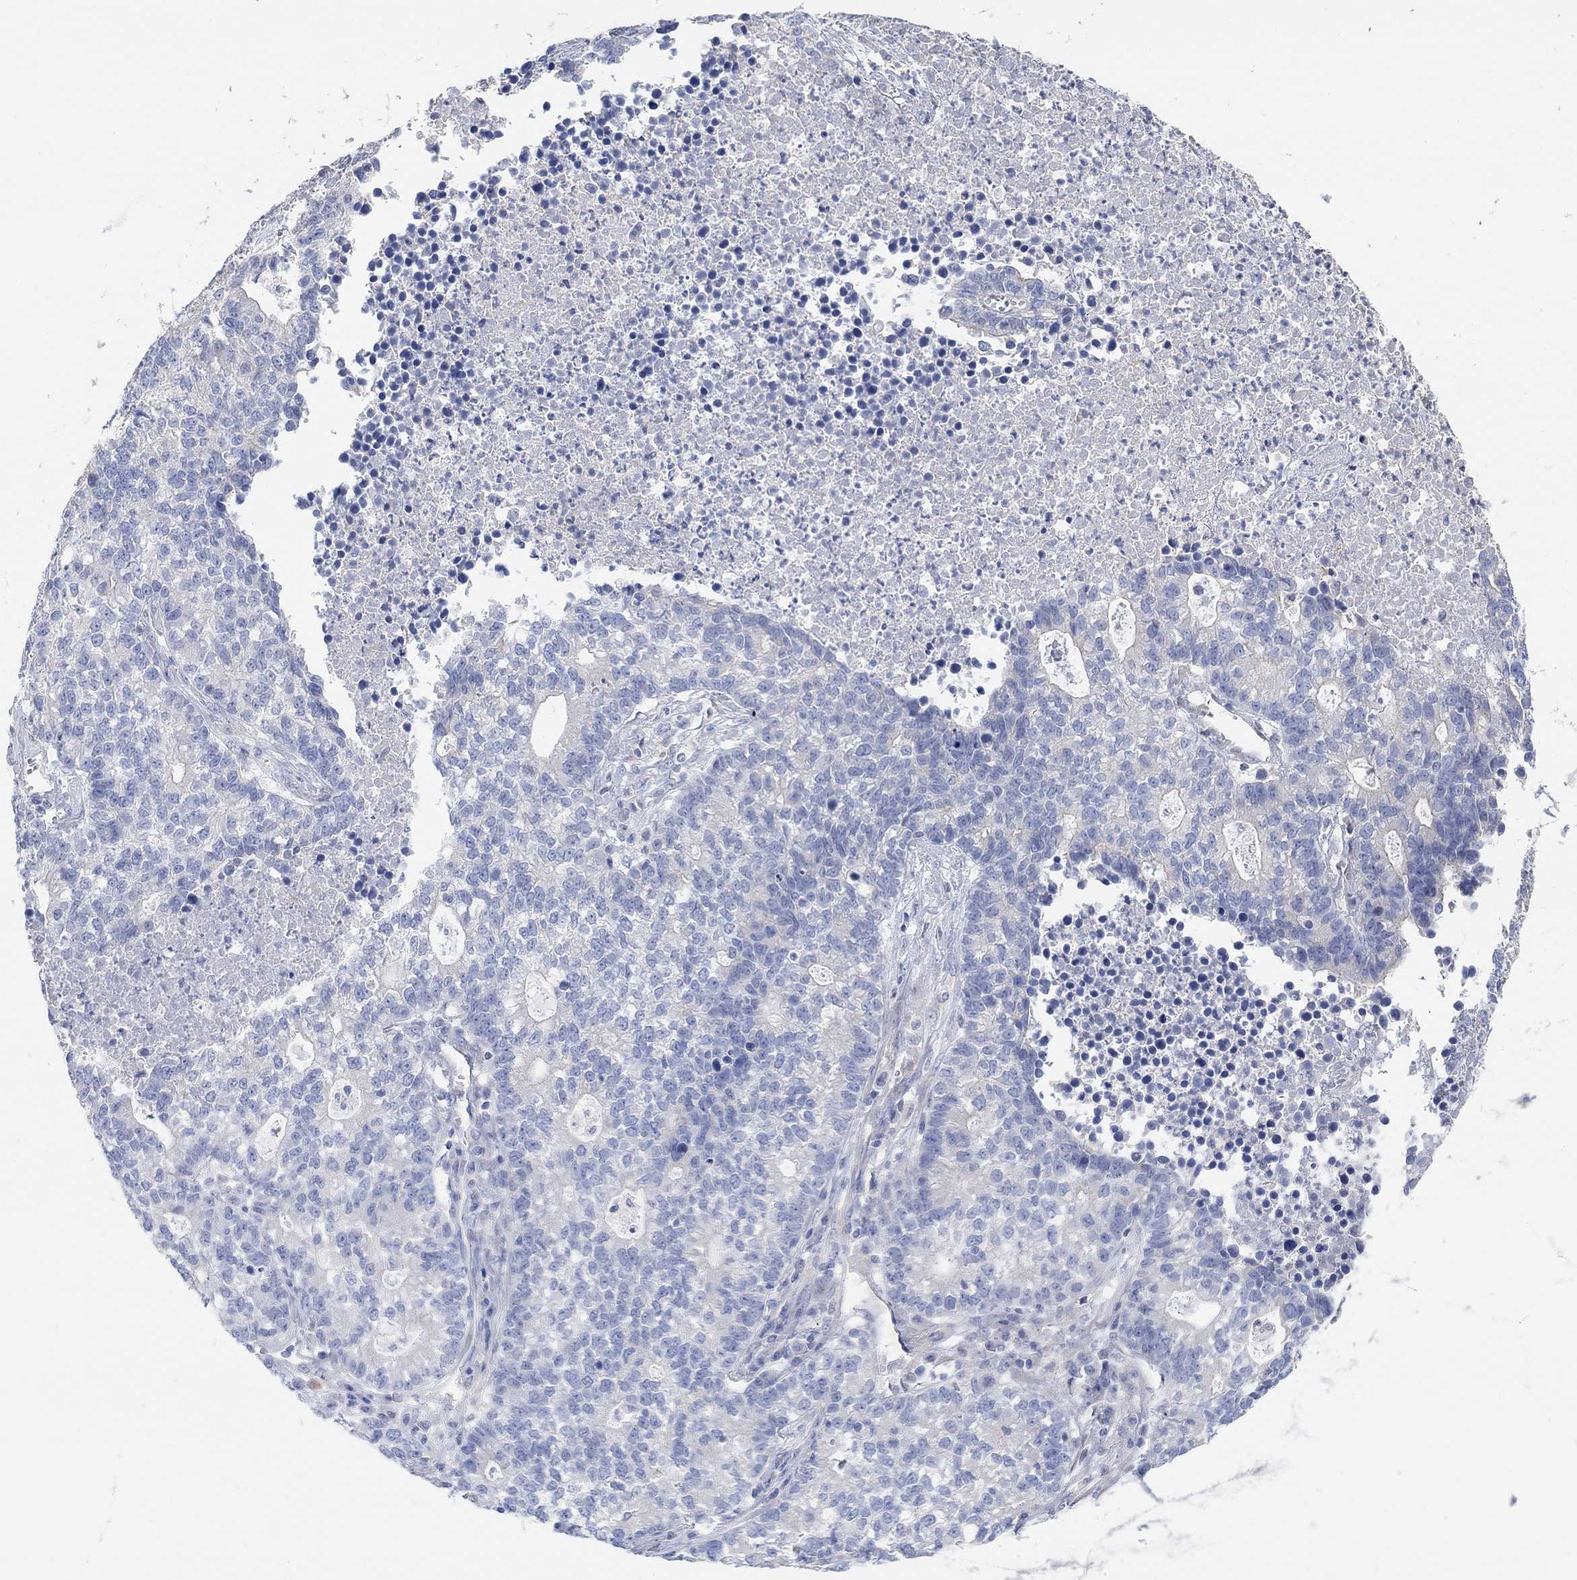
{"staining": {"intensity": "negative", "quantity": "none", "location": "none"}, "tissue": "lung cancer", "cell_type": "Tumor cells", "image_type": "cancer", "snomed": [{"axis": "morphology", "description": "Adenocarcinoma, NOS"}, {"axis": "topography", "description": "Lung"}], "caption": "Adenocarcinoma (lung) was stained to show a protein in brown. There is no significant positivity in tumor cells. Brightfield microscopy of immunohistochemistry stained with DAB (brown) and hematoxylin (blue), captured at high magnification.", "gene": "NLRP14", "patient": {"sex": "male", "age": 57}}